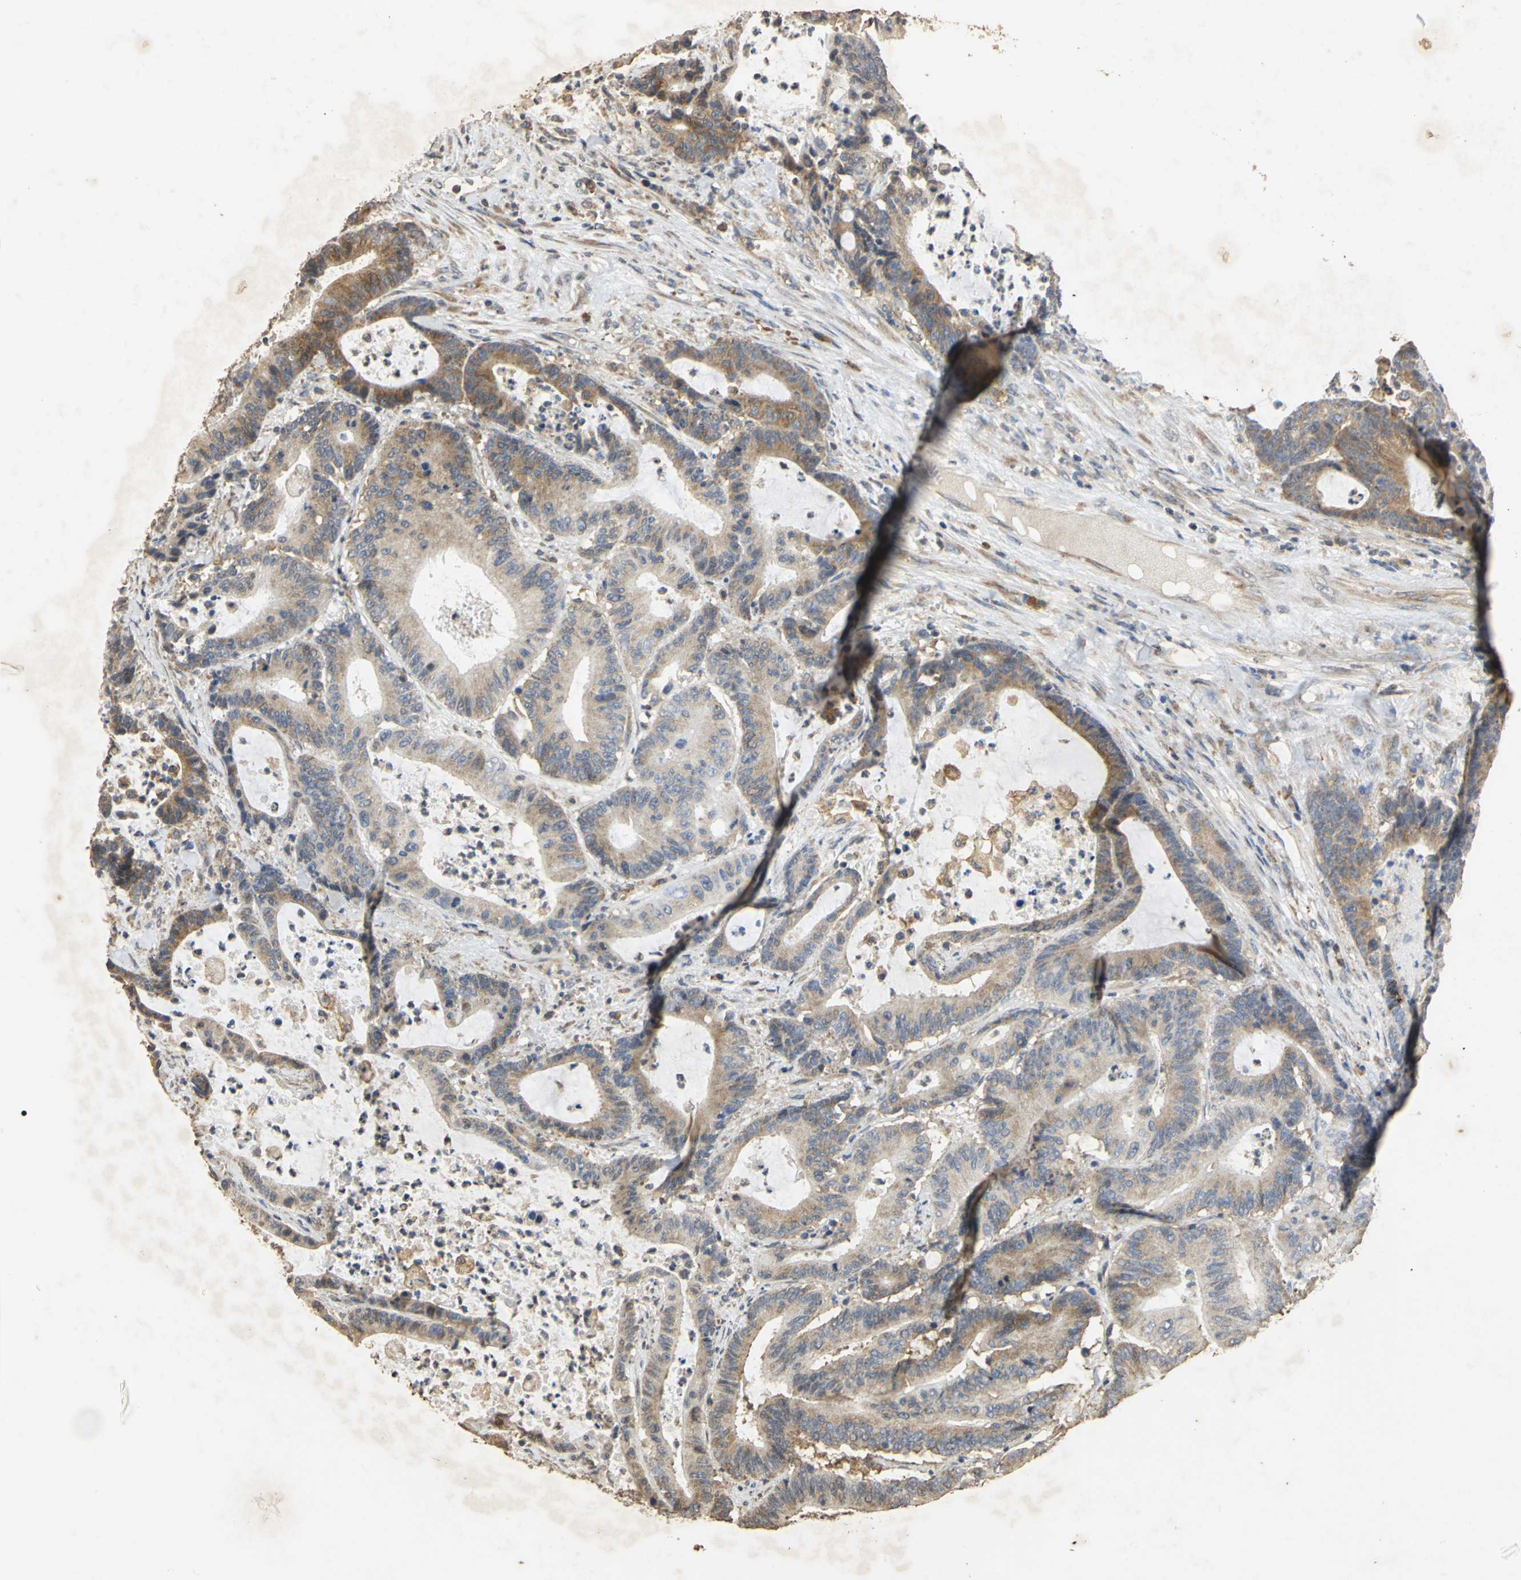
{"staining": {"intensity": "moderate", "quantity": ">75%", "location": "cytoplasmic/membranous"}, "tissue": "colorectal cancer", "cell_type": "Tumor cells", "image_type": "cancer", "snomed": [{"axis": "morphology", "description": "Adenocarcinoma, NOS"}, {"axis": "topography", "description": "Colon"}], "caption": "Immunohistochemistry (DAB (3,3'-diaminobenzidine)) staining of colorectal cancer (adenocarcinoma) demonstrates moderate cytoplasmic/membranous protein staining in about >75% of tumor cells. The protein of interest is shown in brown color, while the nuclei are stained blue.", "gene": "ACSL4", "patient": {"sex": "female", "age": 84}}